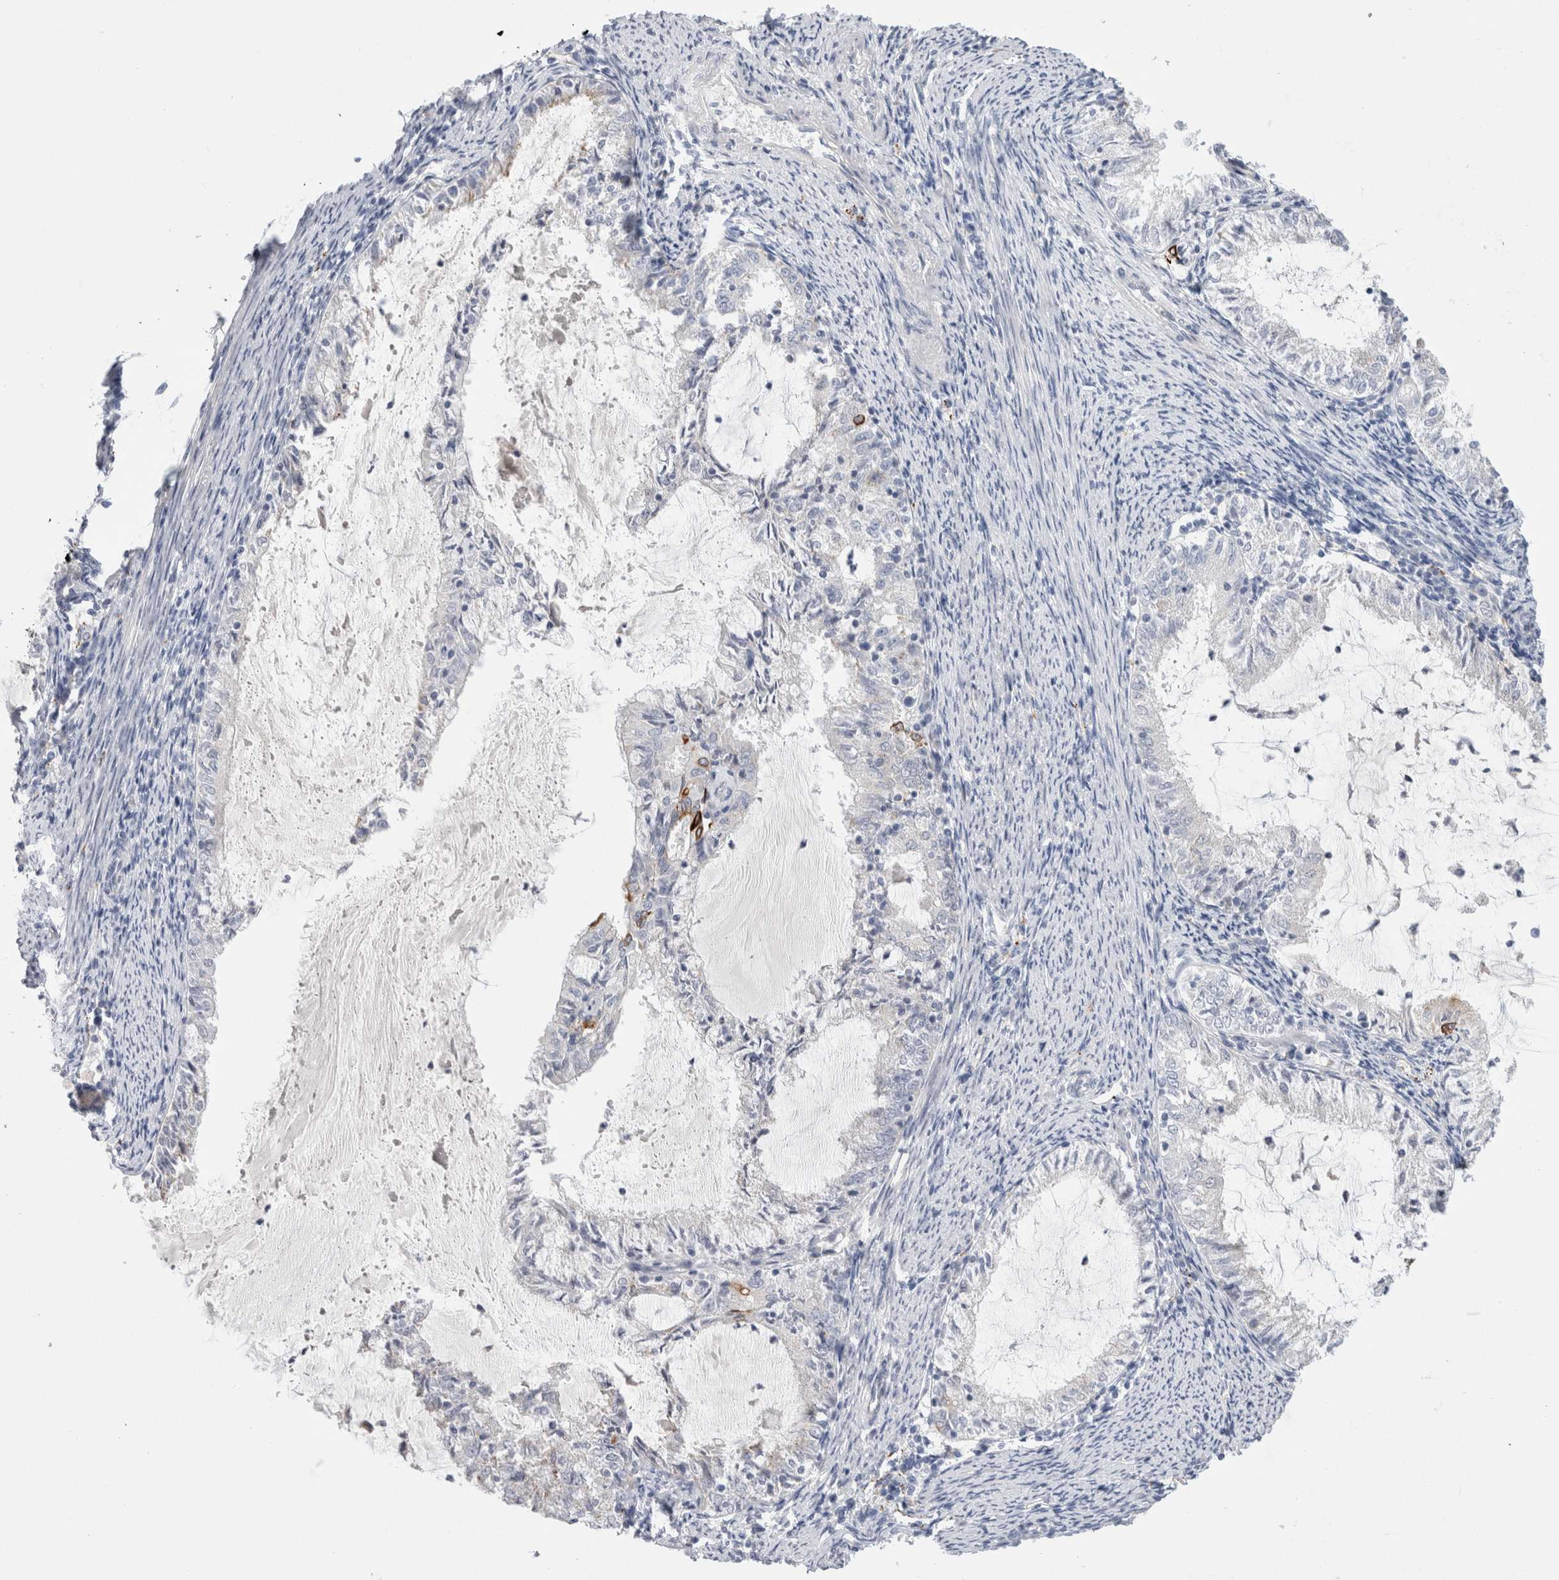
{"staining": {"intensity": "negative", "quantity": "none", "location": "none"}, "tissue": "endometrial cancer", "cell_type": "Tumor cells", "image_type": "cancer", "snomed": [{"axis": "morphology", "description": "Adenocarcinoma, NOS"}, {"axis": "topography", "description": "Endometrium"}], "caption": "Immunohistochemistry histopathology image of human adenocarcinoma (endometrial) stained for a protein (brown), which shows no positivity in tumor cells. The staining is performed using DAB brown chromogen with nuclei counter-stained in using hematoxylin.", "gene": "GAA", "patient": {"sex": "female", "age": 57}}